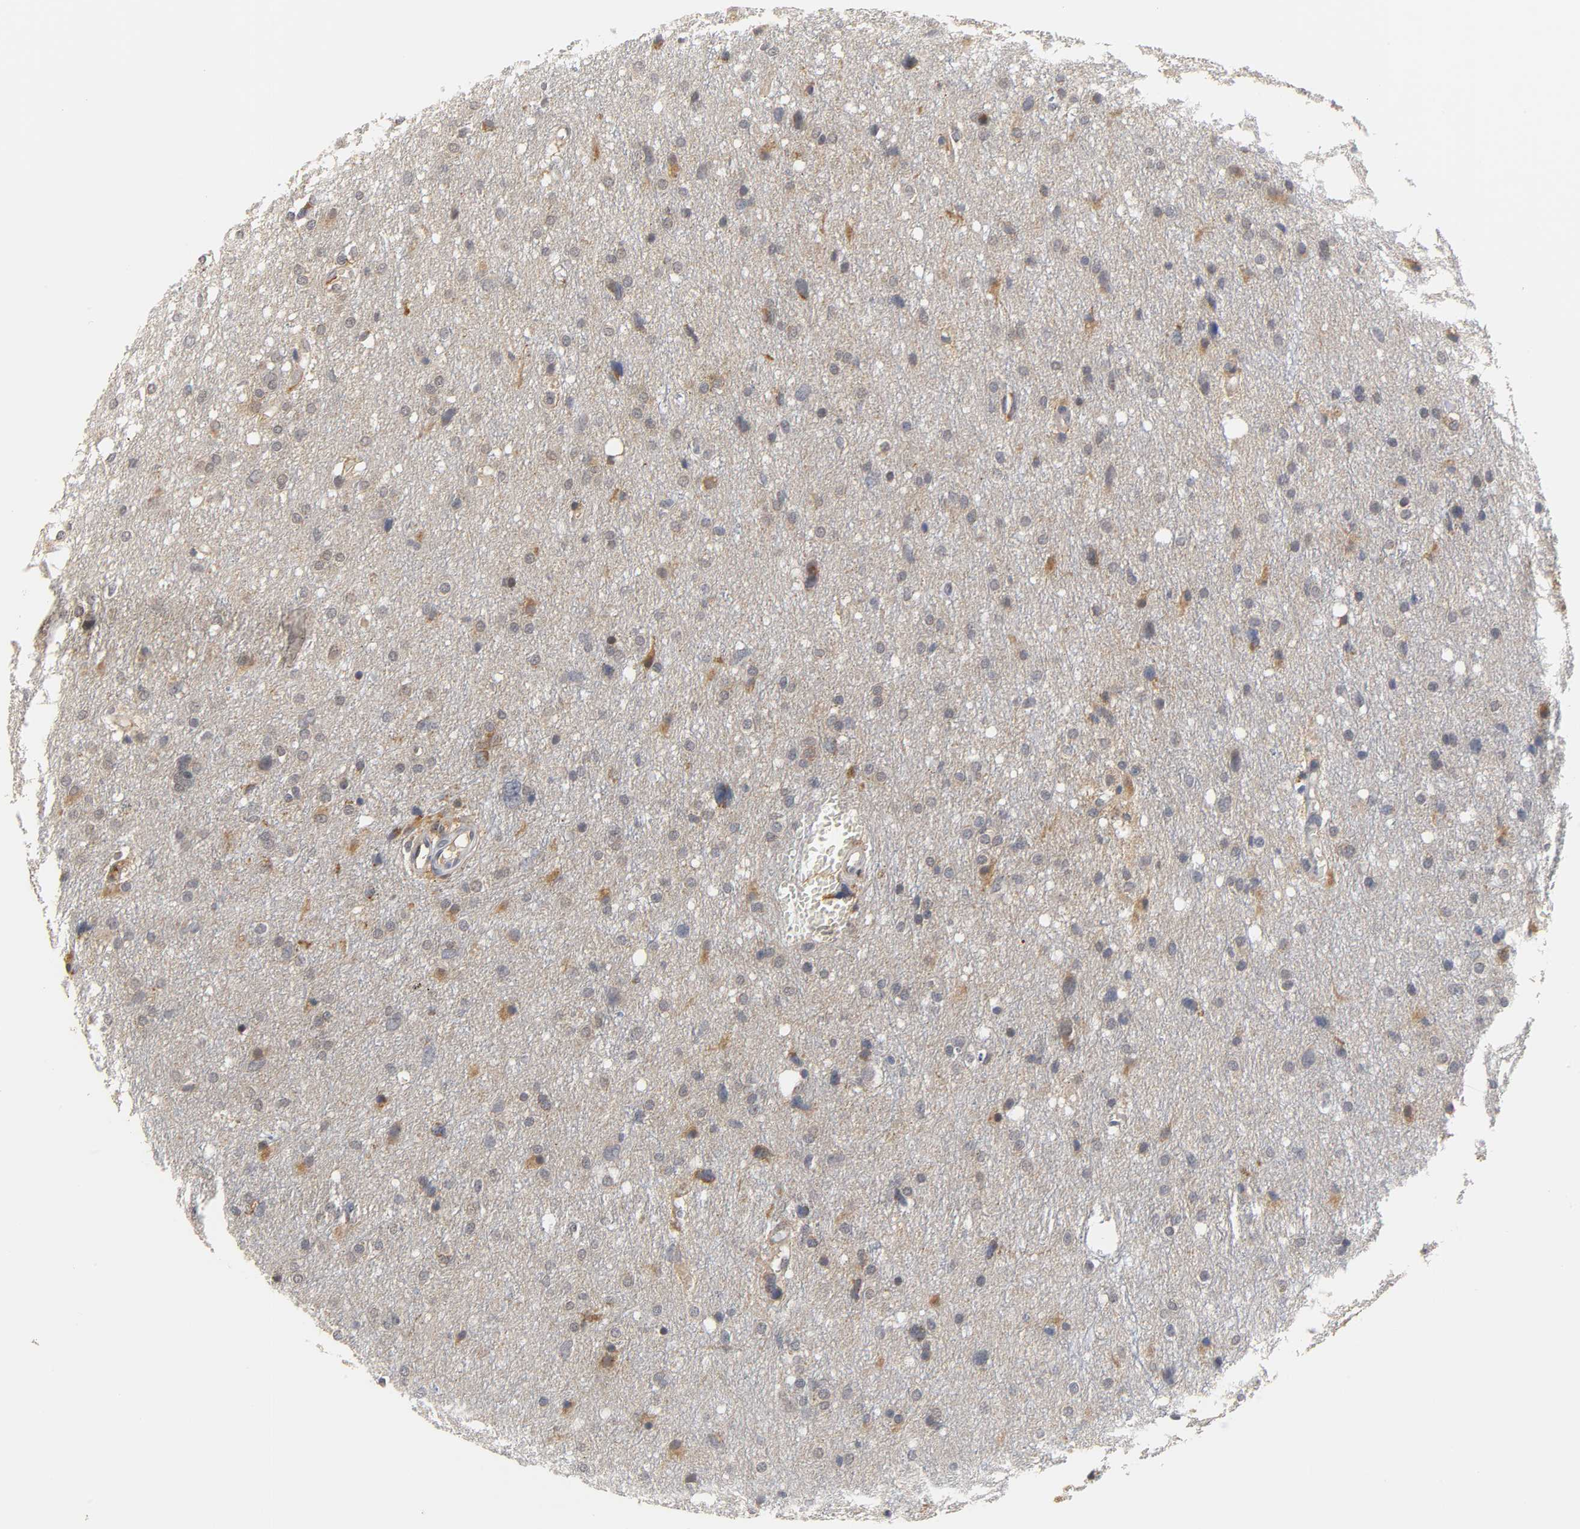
{"staining": {"intensity": "moderate", "quantity": "25%-75%", "location": "cytoplasmic/membranous"}, "tissue": "glioma", "cell_type": "Tumor cells", "image_type": "cancer", "snomed": [{"axis": "morphology", "description": "Glioma, malignant, High grade"}, {"axis": "topography", "description": "Brain"}], "caption": "Tumor cells display moderate cytoplasmic/membranous positivity in approximately 25%-75% of cells in glioma.", "gene": "GSTZ1", "patient": {"sex": "female", "age": 59}}